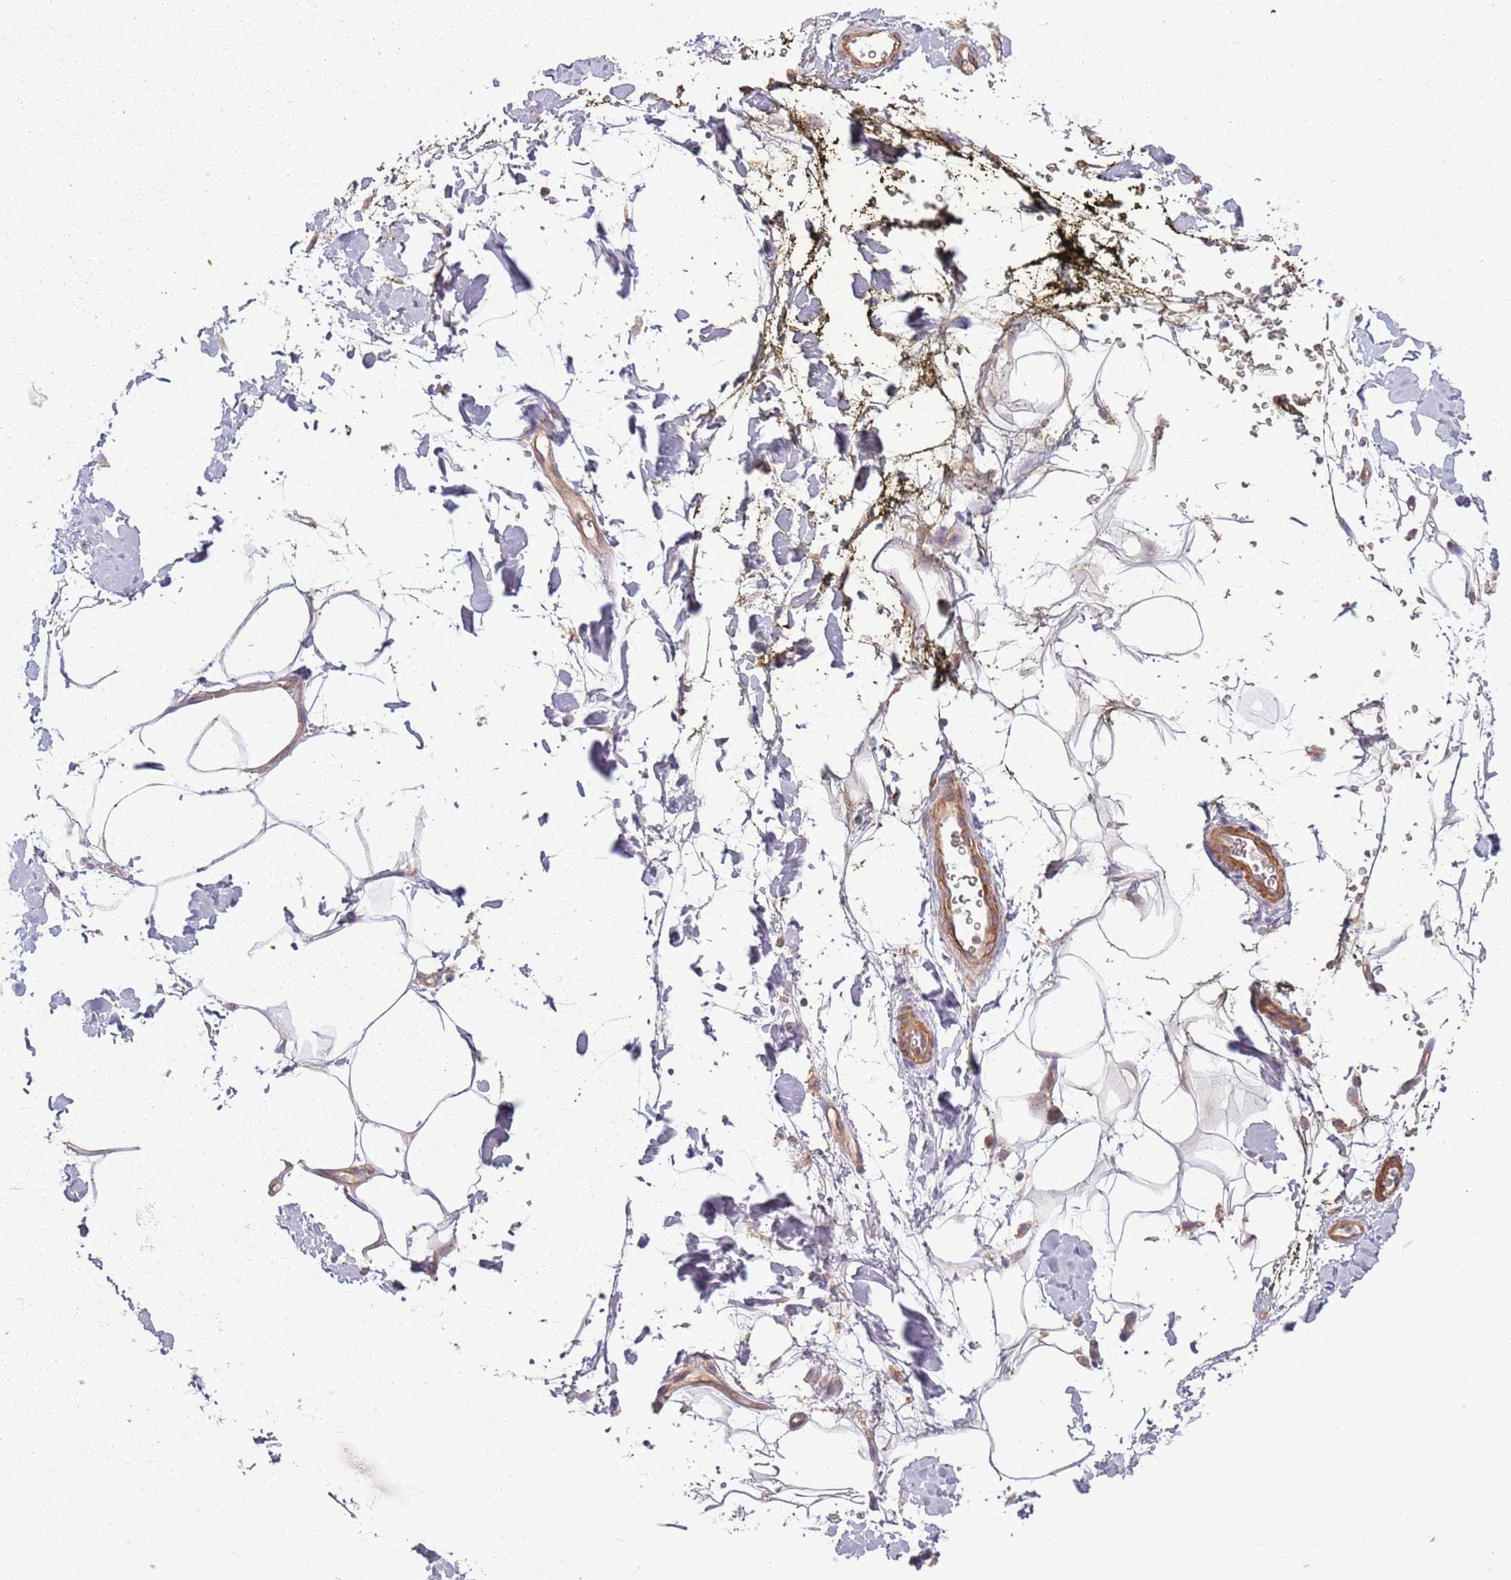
{"staining": {"intensity": "weak", "quantity": ">75%", "location": "cytoplasmic/membranous"}, "tissue": "adipose tissue", "cell_type": "Adipocytes", "image_type": "normal", "snomed": [{"axis": "morphology", "description": "Normal tissue, NOS"}, {"axis": "morphology", "description": "Adenocarcinoma, NOS"}, {"axis": "topography", "description": "Pancreas"}, {"axis": "topography", "description": "Peripheral nerve tissue"}], "caption": "Adipocytes demonstrate weak cytoplasmic/membranous staining in about >75% of cells in unremarkable adipose tissue.", "gene": "RPL21", "patient": {"sex": "male", "age": 59}}